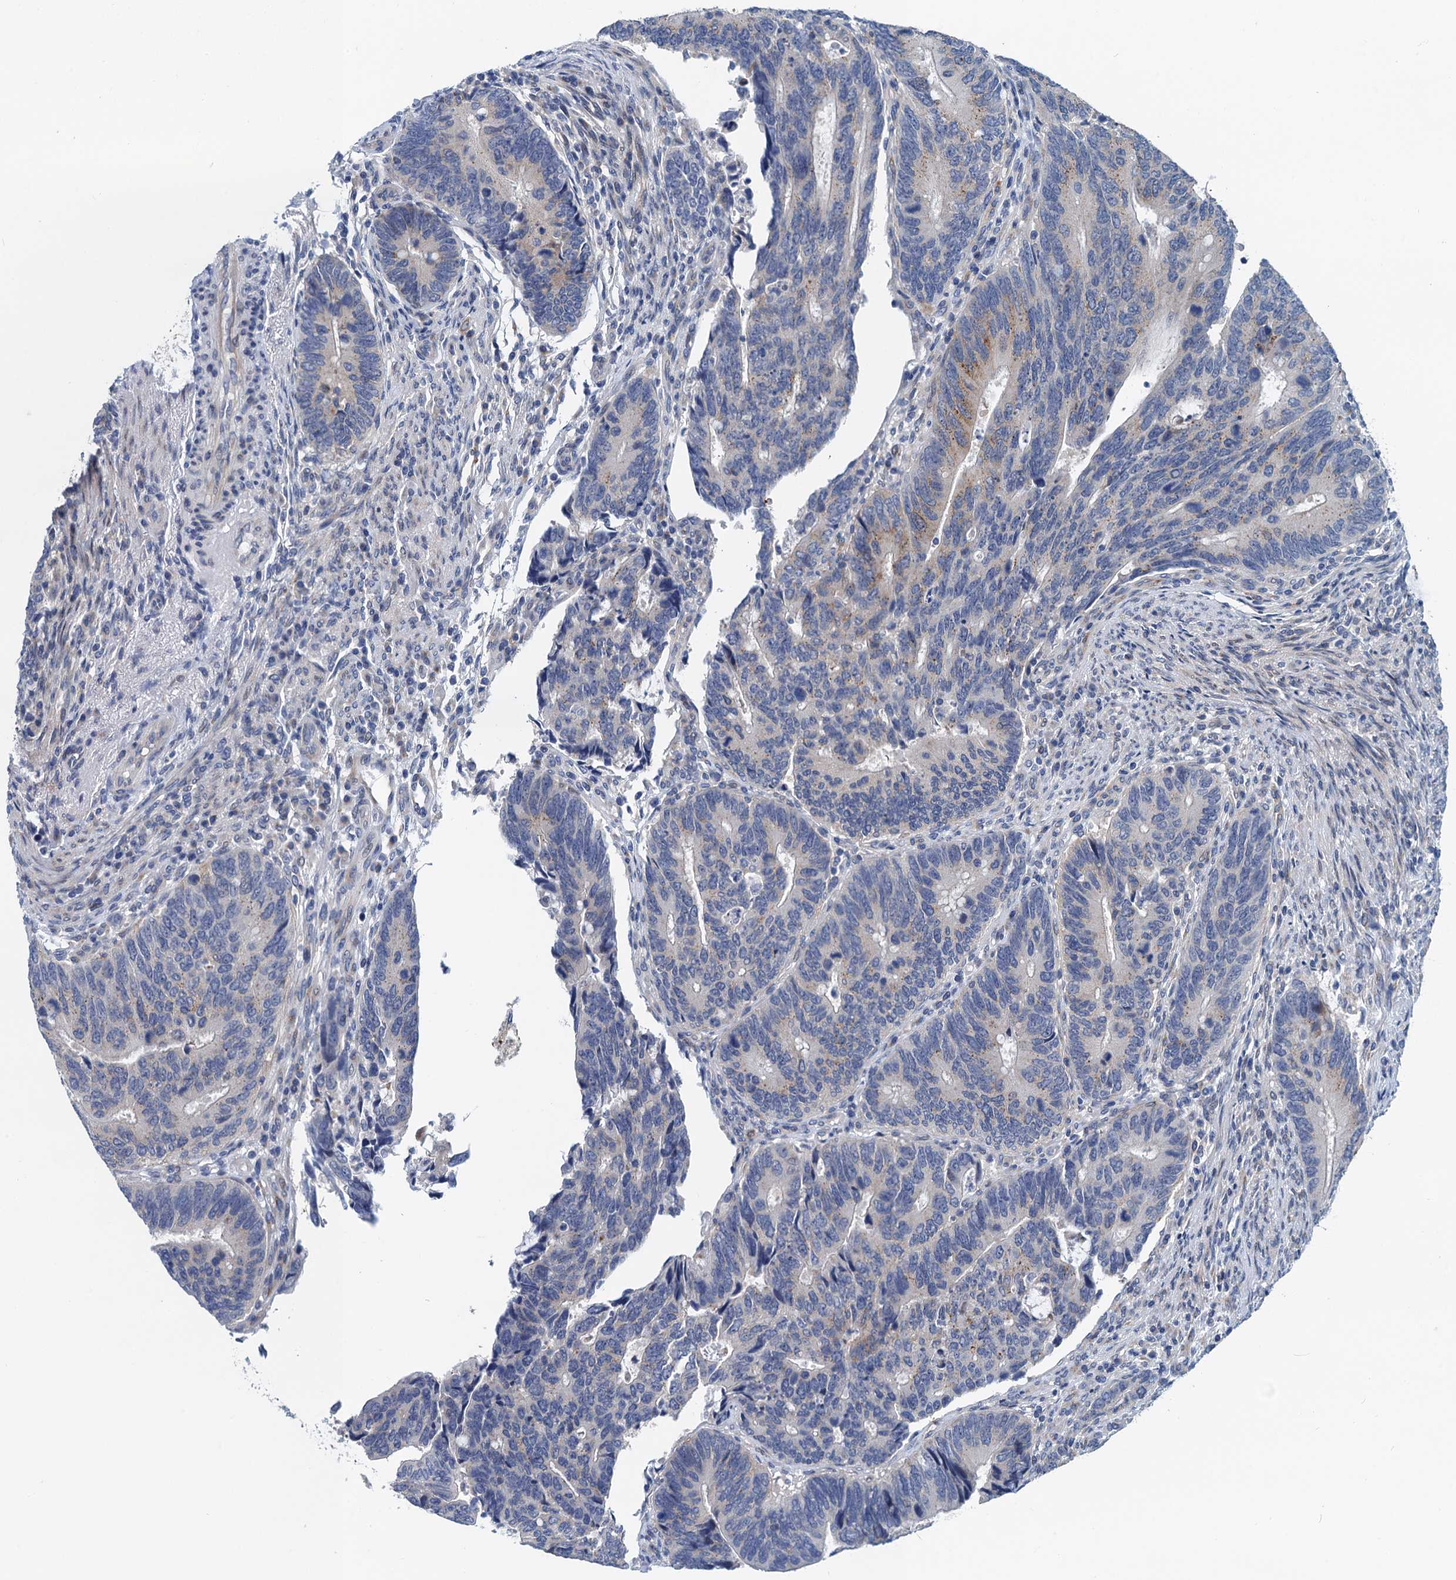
{"staining": {"intensity": "weak", "quantity": "<25%", "location": "cytoplasmic/membranous"}, "tissue": "colorectal cancer", "cell_type": "Tumor cells", "image_type": "cancer", "snomed": [{"axis": "morphology", "description": "Adenocarcinoma, NOS"}, {"axis": "topography", "description": "Colon"}], "caption": "High power microscopy photomicrograph of an immunohistochemistry (IHC) histopathology image of adenocarcinoma (colorectal), revealing no significant staining in tumor cells.", "gene": "NBEA", "patient": {"sex": "male", "age": 87}}